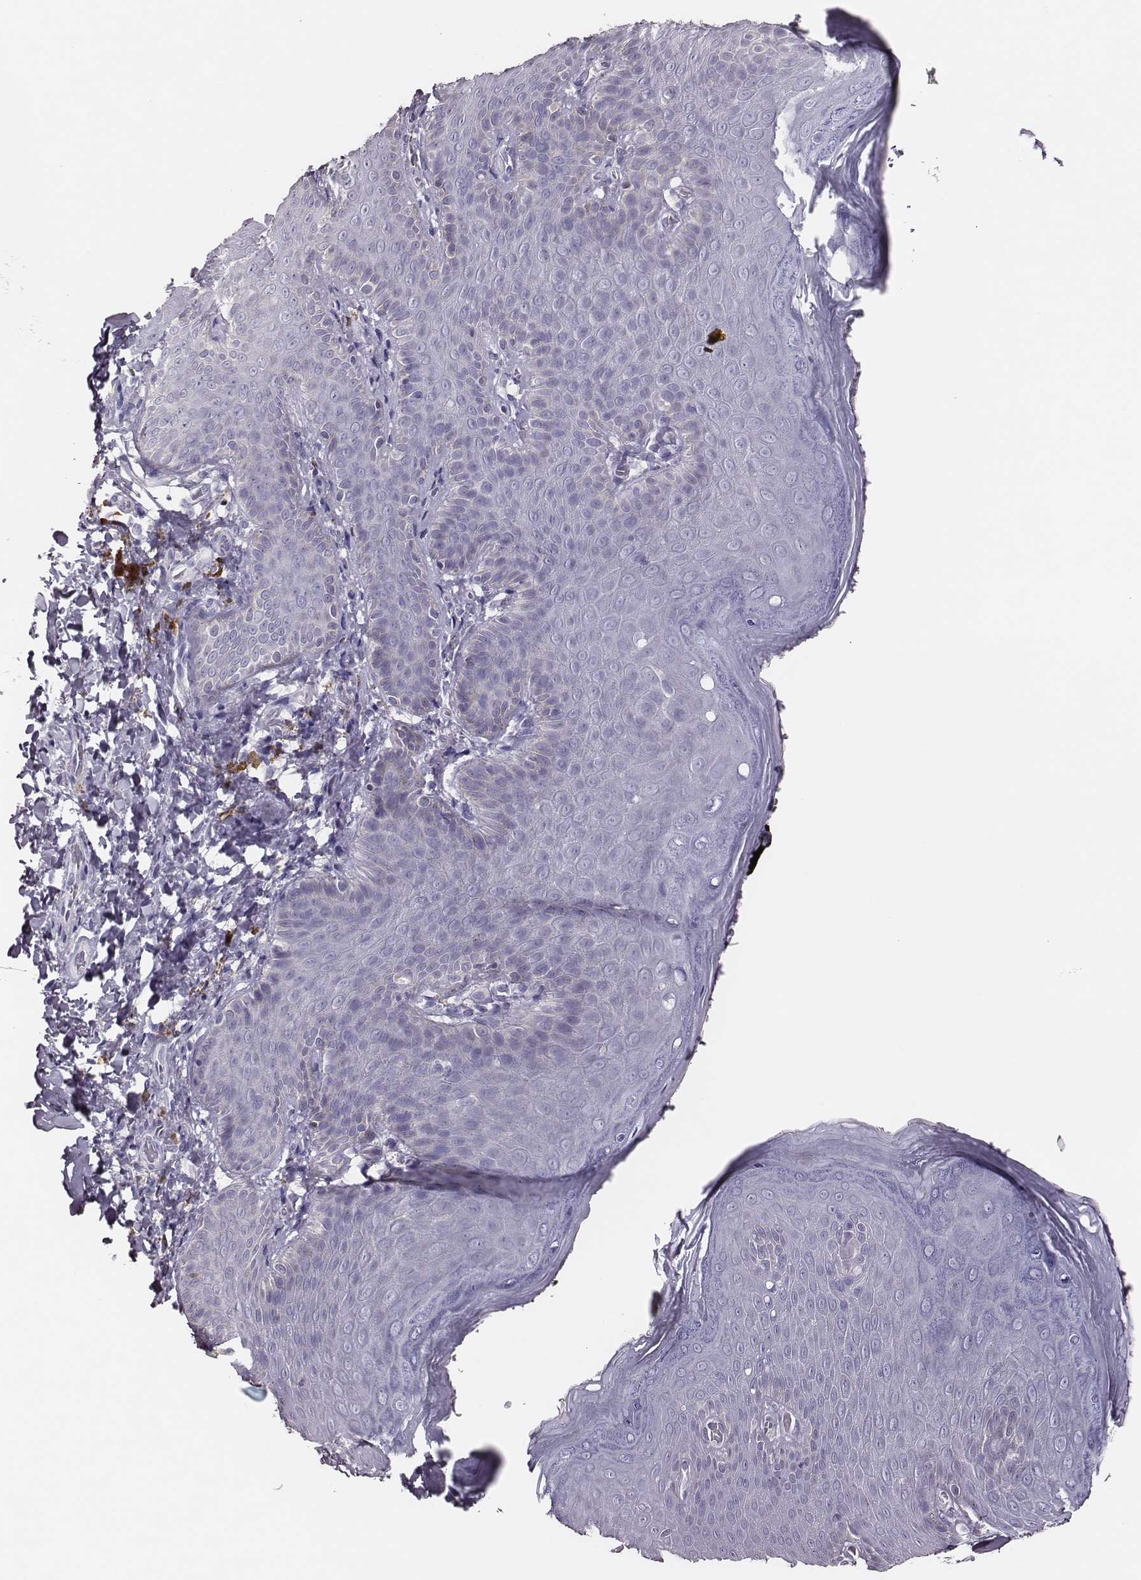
{"staining": {"intensity": "negative", "quantity": "none", "location": "none"}, "tissue": "skin", "cell_type": "Epidermal cells", "image_type": "normal", "snomed": [{"axis": "morphology", "description": "Normal tissue, NOS"}, {"axis": "topography", "description": "Anal"}], "caption": "Epidermal cells are negative for protein expression in normal human skin. (IHC, brightfield microscopy, high magnification).", "gene": "P2RY10", "patient": {"sex": "male", "age": 53}}